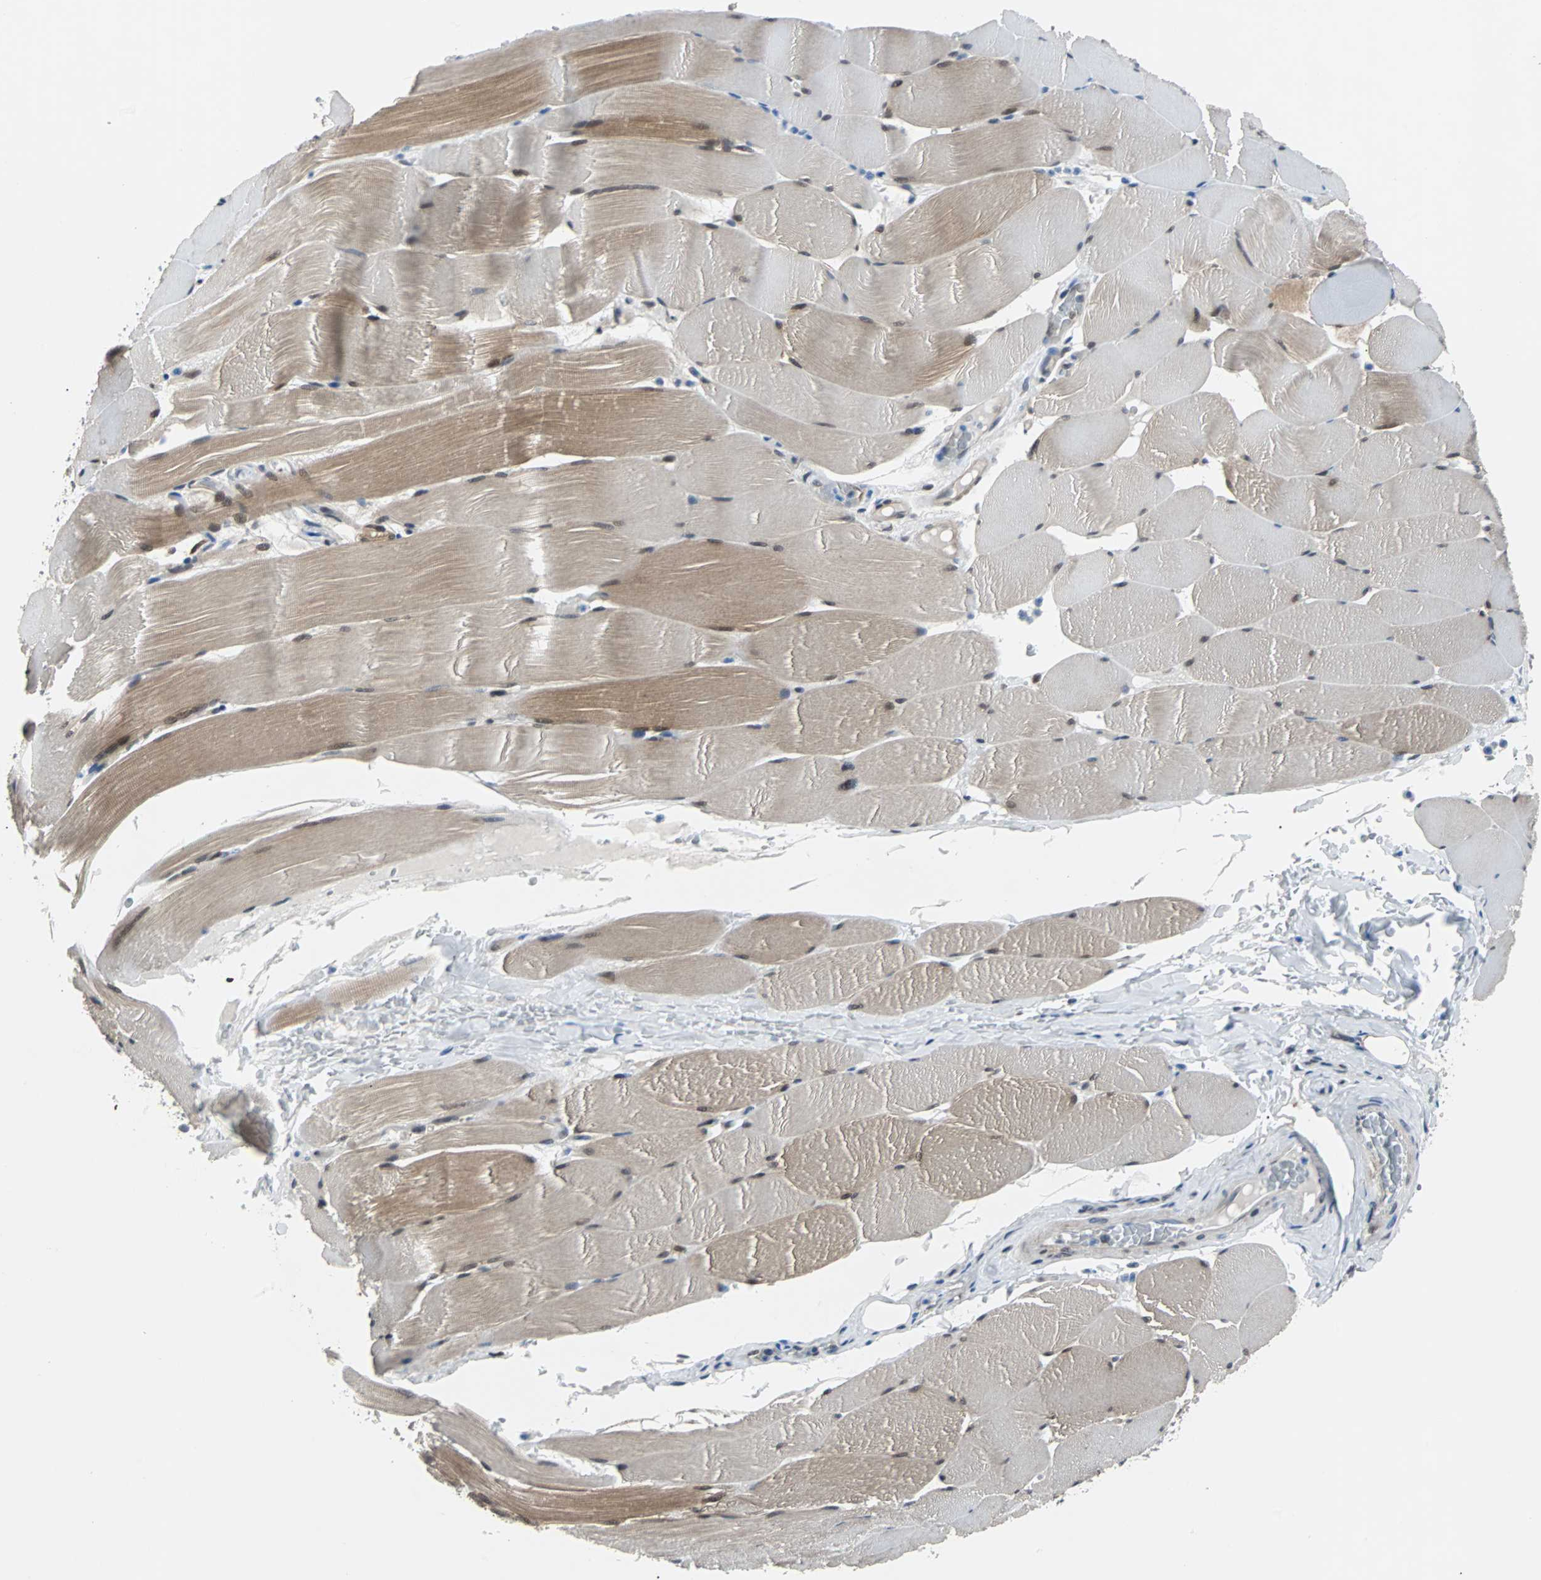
{"staining": {"intensity": "weak", "quantity": "25%-75%", "location": "cytoplasmic/membranous"}, "tissue": "skeletal muscle", "cell_type": "Myocytes", "image_type": "normal", "snomed": [{"axis": "morphology", "description": "Normal tissue, NOS"}, {"axis": "topography", "description": "Skeletal muscle"}], "caption": "Immunohistochemical staining of normal human skeletal muscle displays 25%-75% levels of weak cytoplasmic/membranous protein positivity in approximately 25%-75% of myocytes.", "gene": "MAP2K6", "patient": {"sex": "male", "age": 62}}